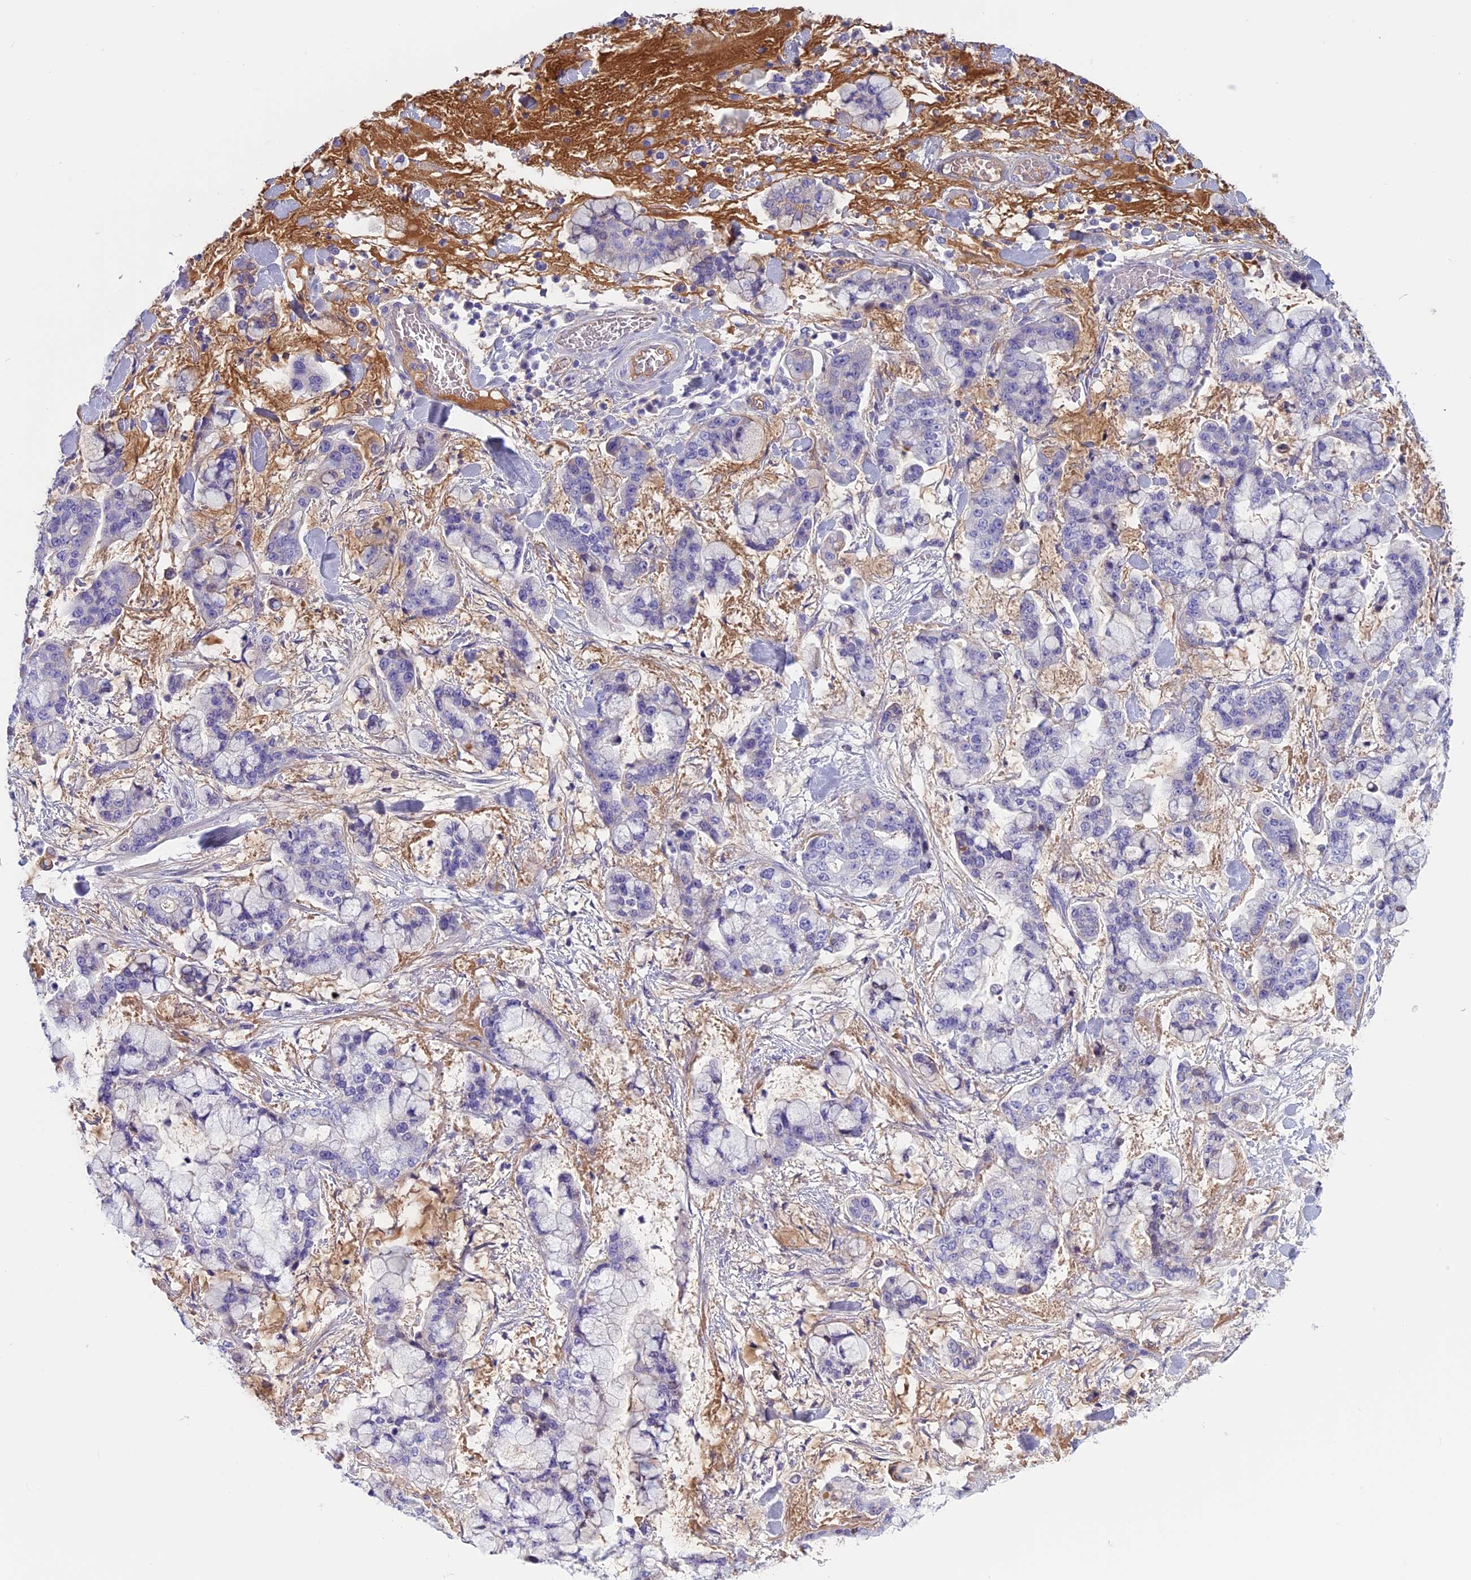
{"staining": {"intensity": "negative", "quantity": "none", "location": "none"}, "tissue": "stomach cancer", "cell_type": "Tumor cells", "image_type": "cancer", "snomed": [{"axis": "morphology", "description": "Normal tissue, NOS"}, {"axis": "morphology", "description": "Adenocarcinoma, NOS"}, {"axis": "topography", "description": "Stomach, upper"}, {"axis": "topography", "description": "Stomach"}], "caption": "A photomicrograph of stomach cancer (adenocarcinoma) stained for a protein demonstrates no brown staining in tumor cells. (Immunohistochemistry (ihc), brightfield microscopy, high magnification).", "gene": "ANGPTL2", "patient": {"sex": "male", "age": 76}}